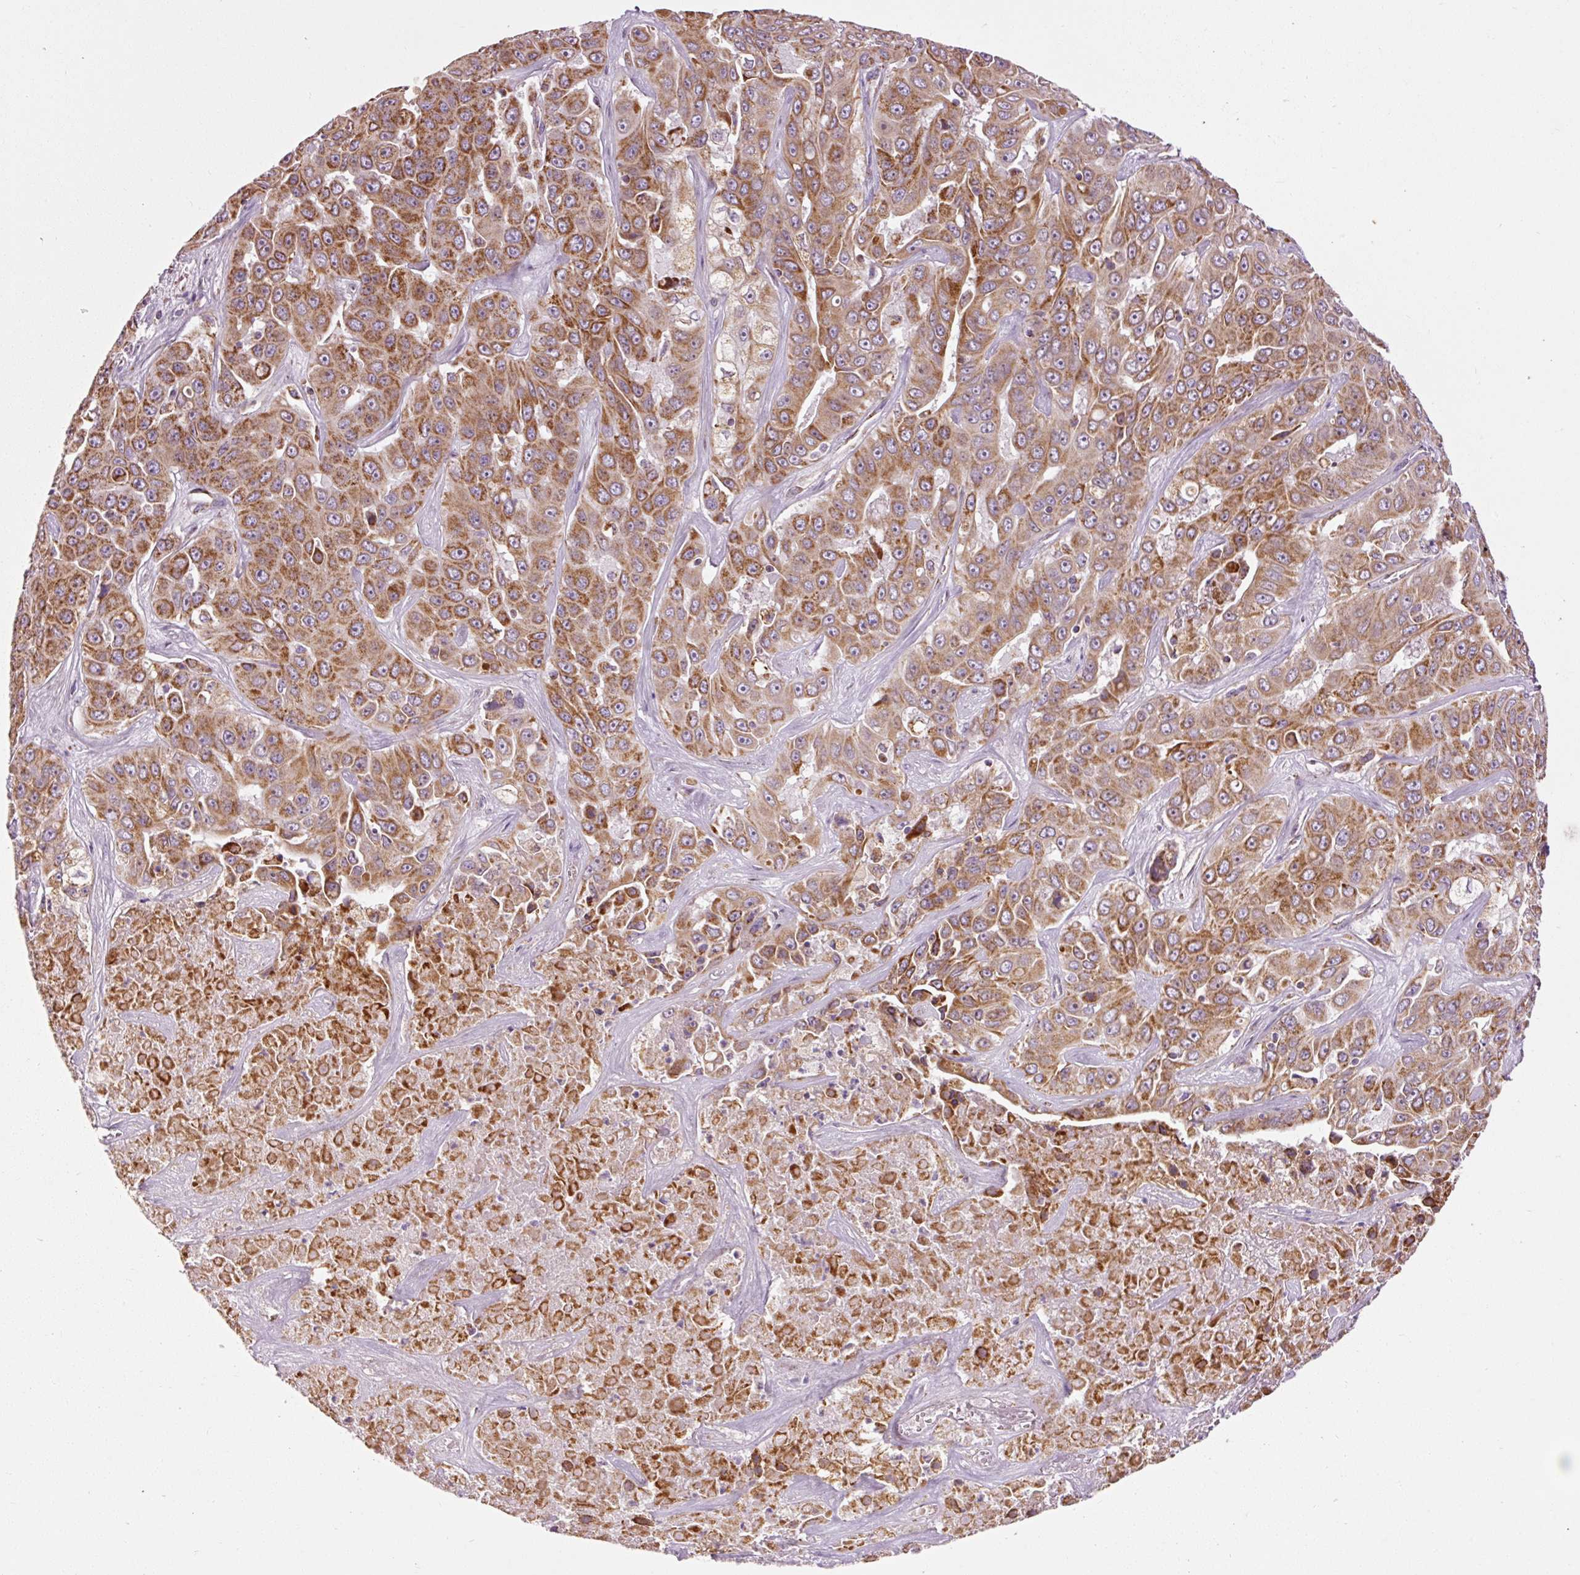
{"staining": {"intensity": "moderate", "quantity": ">75%", "location": "cytoplasmic/membranous"}, "tissue": "liver cancer", "cell_type": "Tumor cells", "image_type": "cancer", "snomed": [{"axis": "morphology", "description": "Cholangiocarcinoma"}, {"axis": "topography", "description": "Liver"}], "caption": "Approximately >75% of tumor cells in human liver cancer (cholangiocarcinoma) exhibit moderate cytoplasmic/membranous protein positivity as visualized by brown immunohistochemical staining.", "gene": "NDUFB4", "patient": {"sex": "female", "age": 52}}